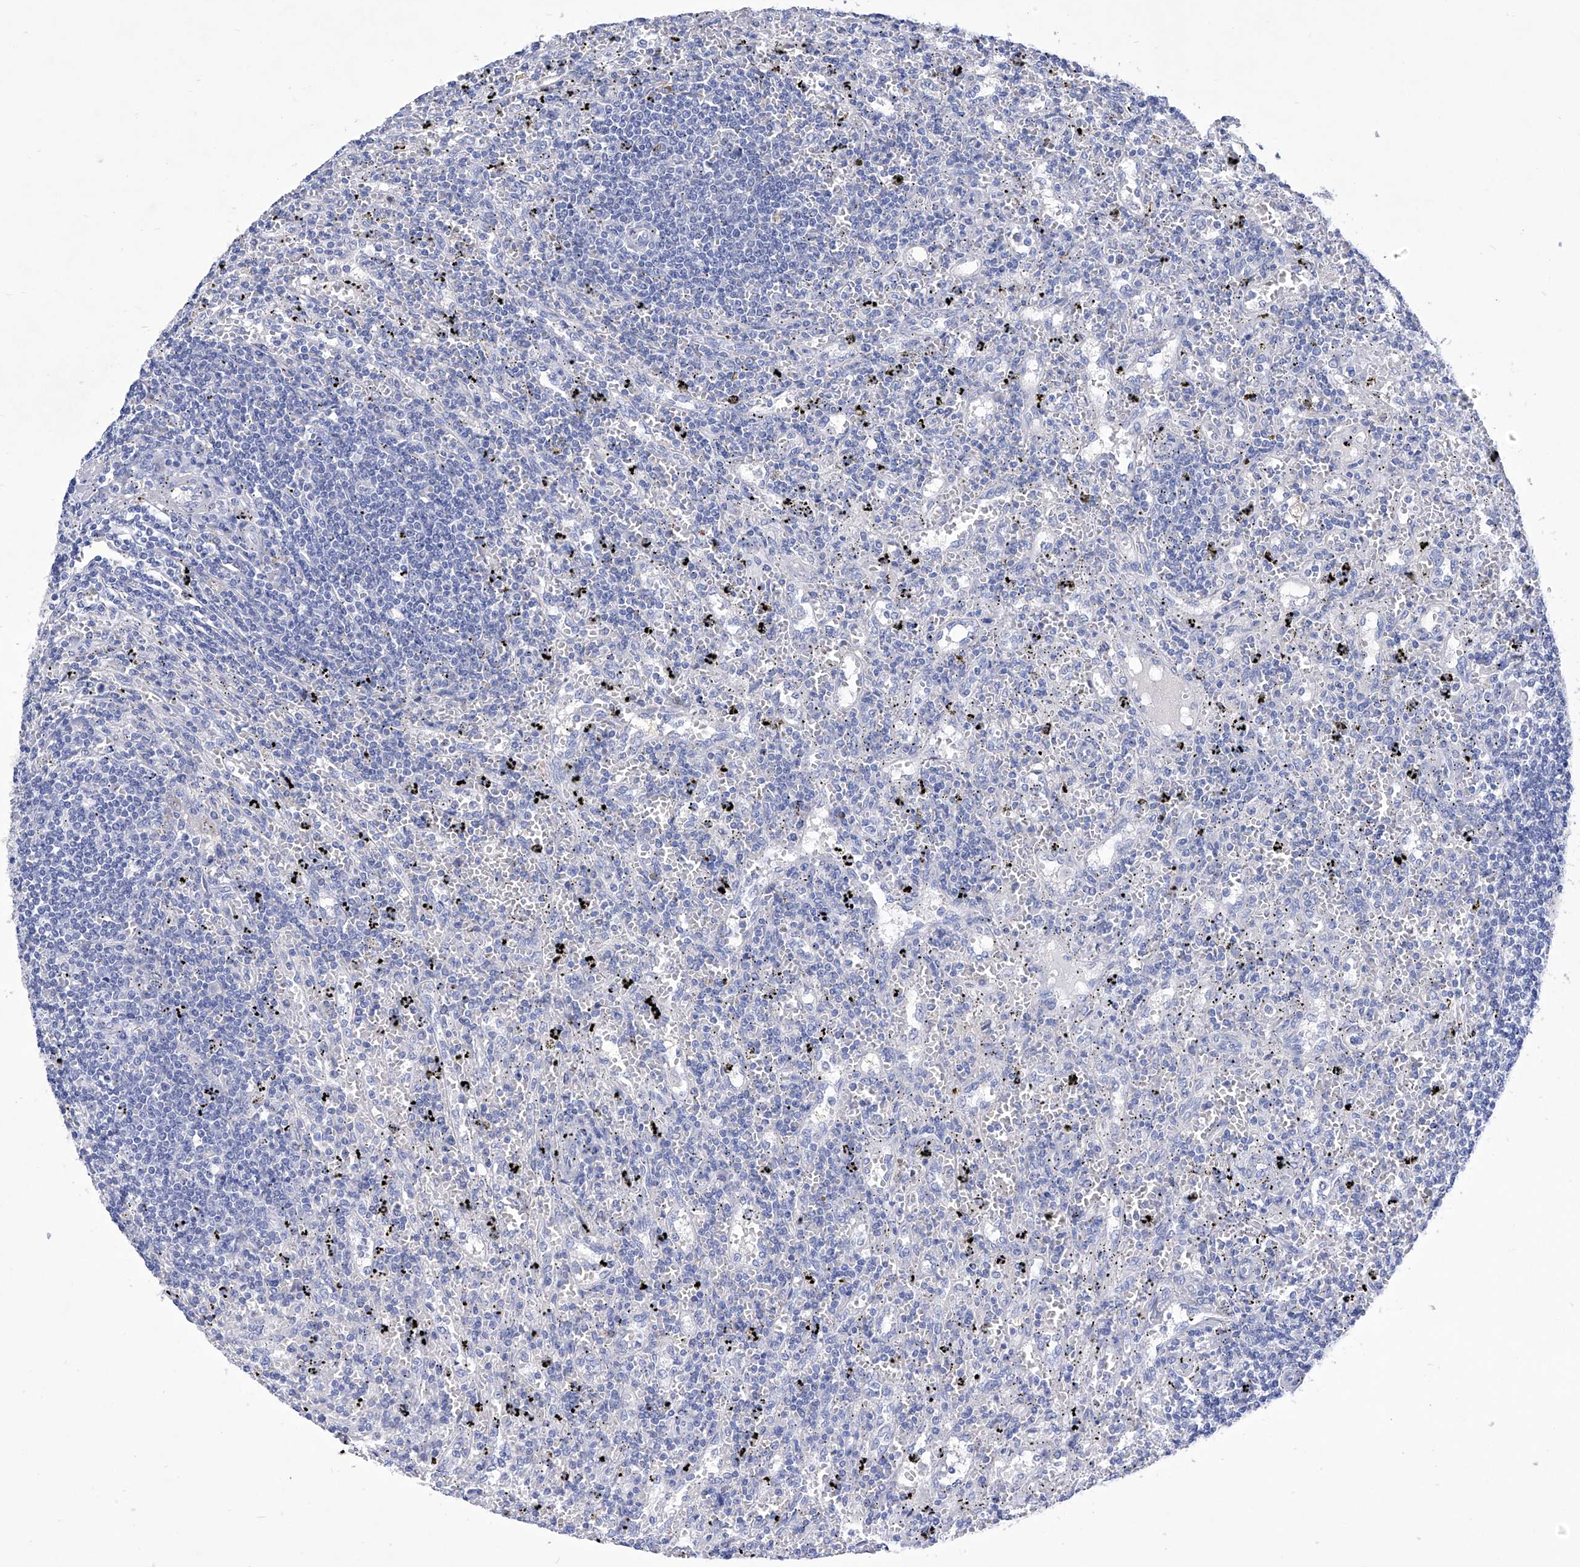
{"staining": {"intensity": "negative", "quantity": "none", "location": "none"}, "tissue": "lymphoma", "cell_type": "Tumor cells", "image_type": "cancer", "snomed": [{"axis": "morphology", "description": "Malignant lymphoma, non-Hodgkin's type, Low grade"}, {"axis": "topography", "description": "Spleen"}], "caption": "A photomicrograph of lymphoma stained for a protein reveals no brown staining in tumor cells. (DAB (3,3'-diaminobenzidine) immunohistochemistry (IHC), high magnification).", "gene": "IFNL2", "patient": {"sex": "male", "age": 76}}